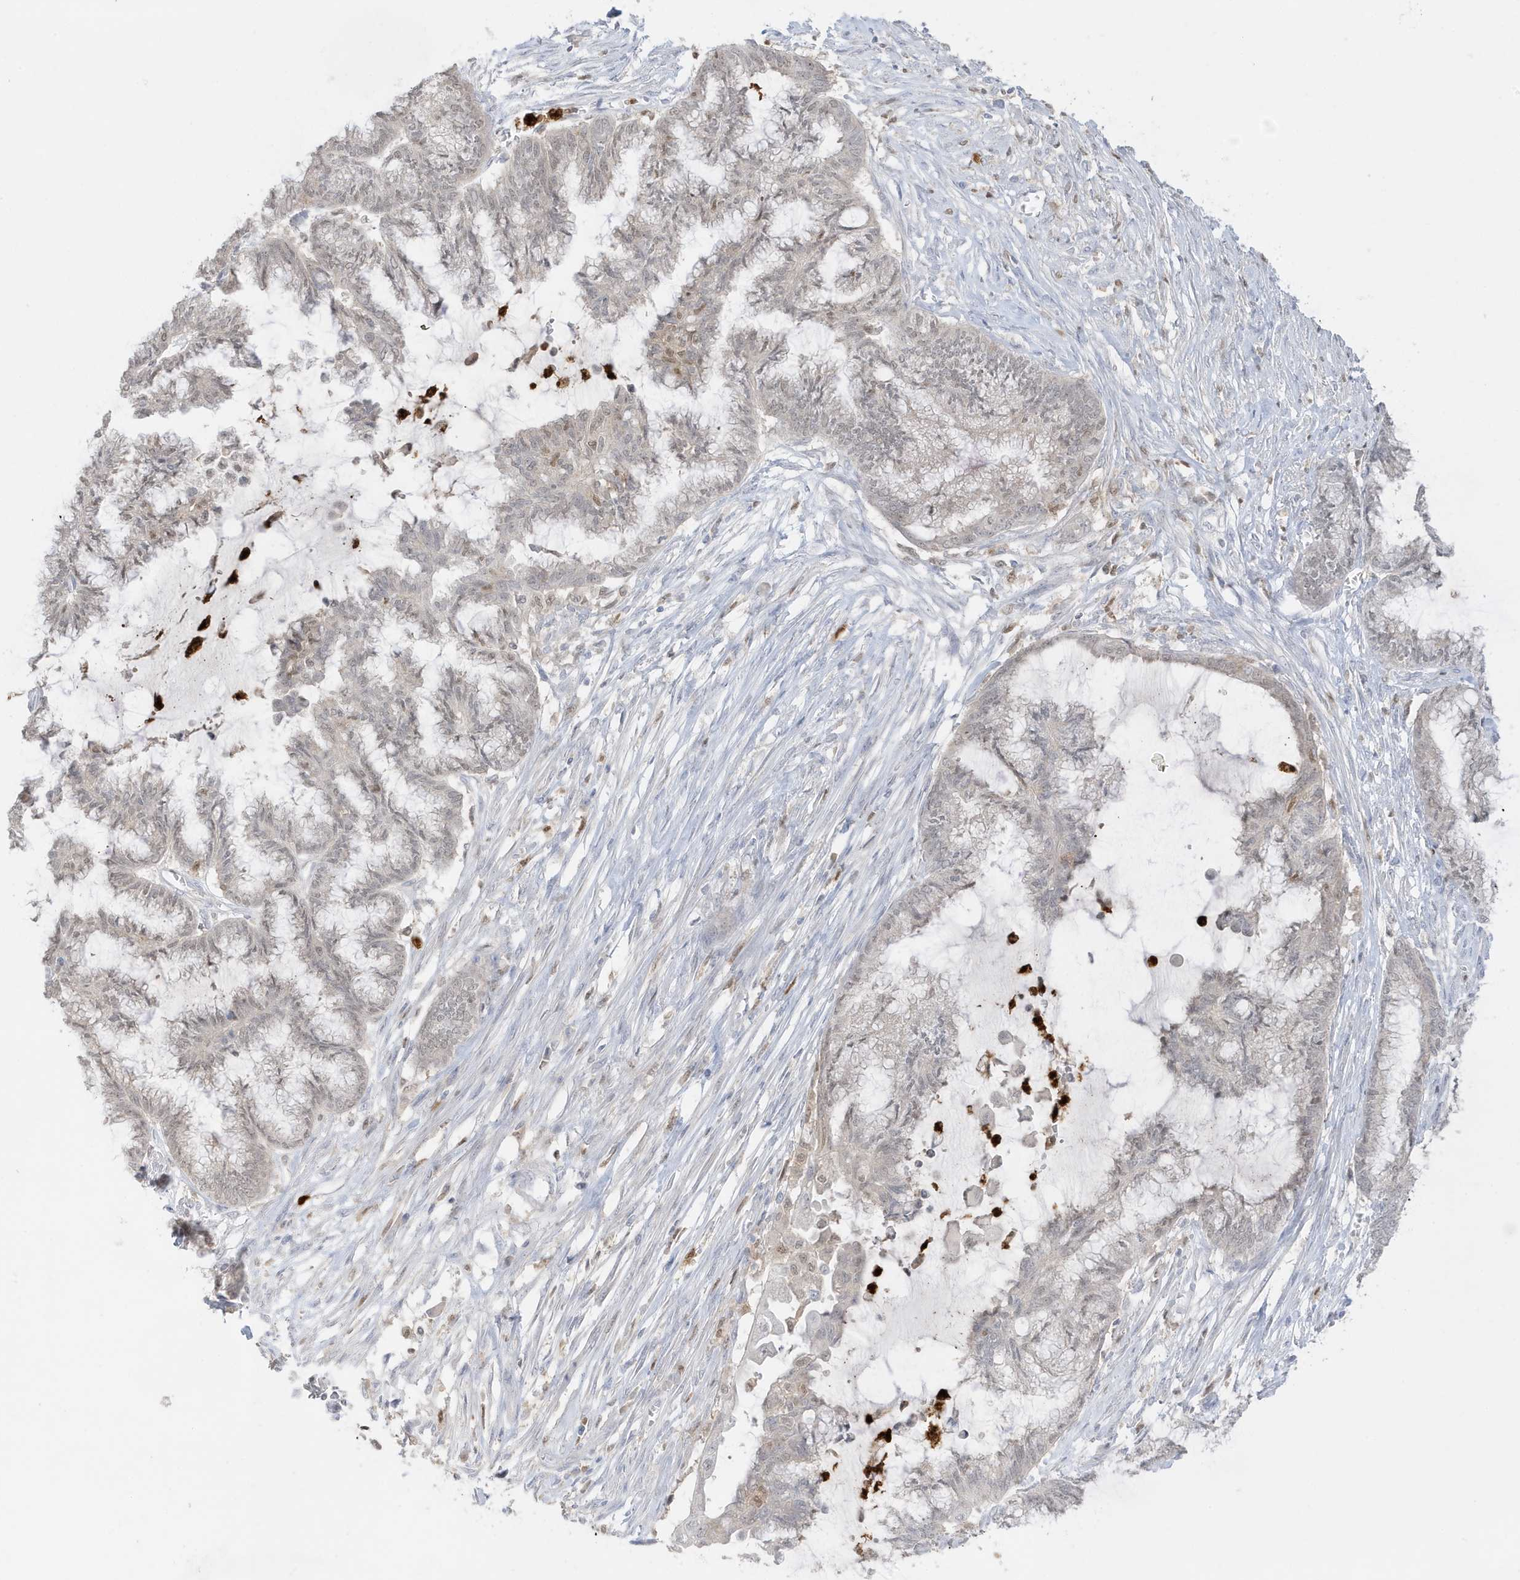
{"staining": {"intensity": "weak", "quantity": "<25%", "location": "nuclear"}, "tissue": "endometrial cancer", "cell_type": "Tumor cells", "image_type": "cancer", "snomed": [{"axis": "morphology", "description": "Adenocarcinoma, NOS"}, {"axis": "topography", "description": "Endometrium"}], "caption": "Tumor cells are negative for brown protein staining in endometrial cancer (adenocarcinoma).", "gene": "GCA", "patient": {"sex": "female", "age": 86}}